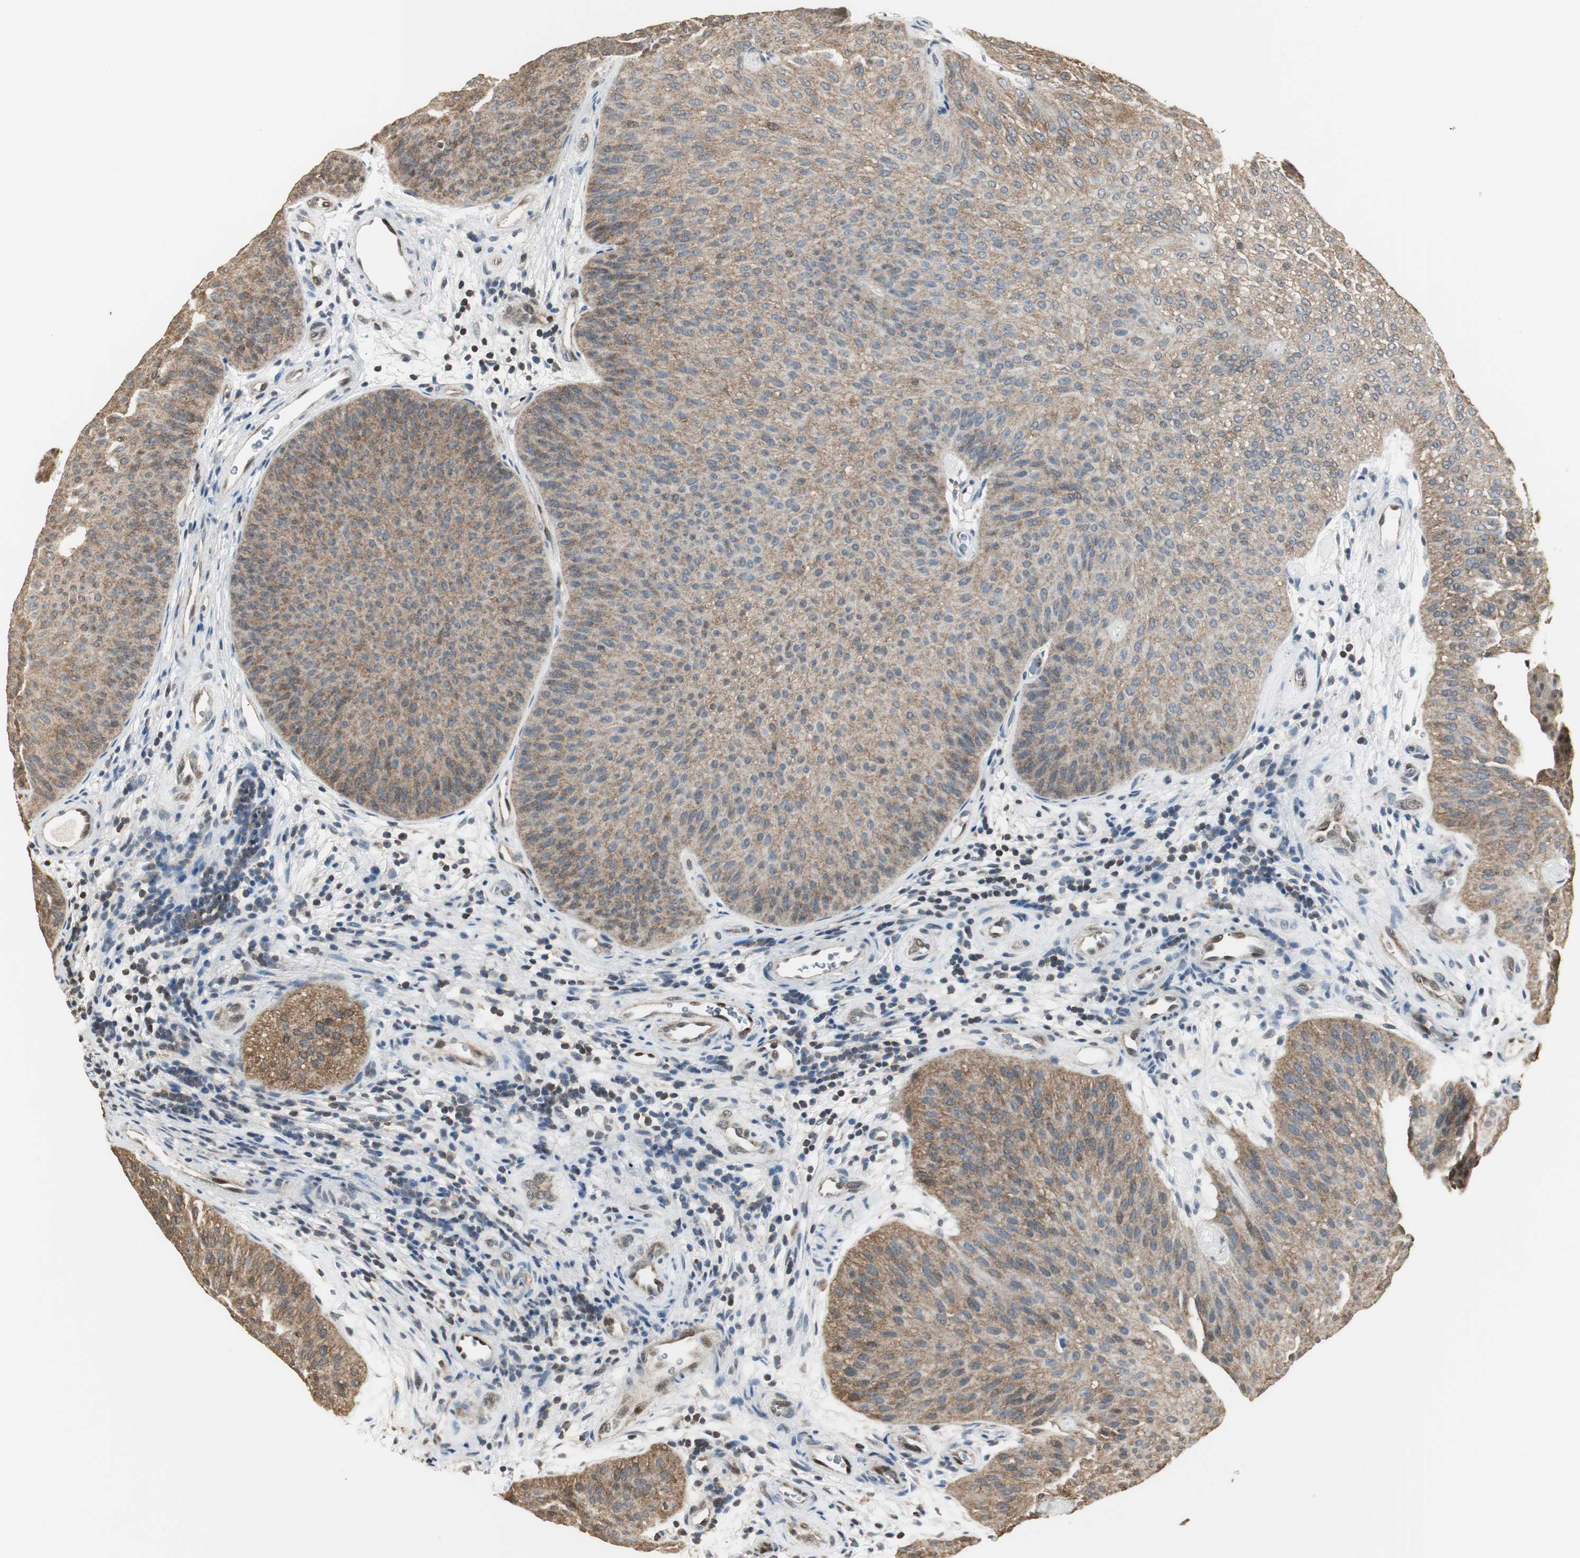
{"staining": {"intensity": "weak", "quantity": ">75%", "location": "cytoplasmic/membranous"}, "tissue": "urothelial cancer", "cell_type": "Tumor cells", "image_type": "cancer", "snomed": [{"axis": "morphology", "description": "Urothelial carcinoma, Low grade"}, {"axis": "topography", "description": "Urinary bladder"}], "caption": "Urothelial cancer stained with IHC shows weak cytoplasmic/membranous expression in about >75% of tumor cells. The protein of interest is stained brown, and the nuclei are stained in blue (DAB (3,3'-diaminobenzidine) IHC with brightfield microscopy, high magnification).", "gene": "CCT5", "patient": {"sex": "female", "age": 60}}